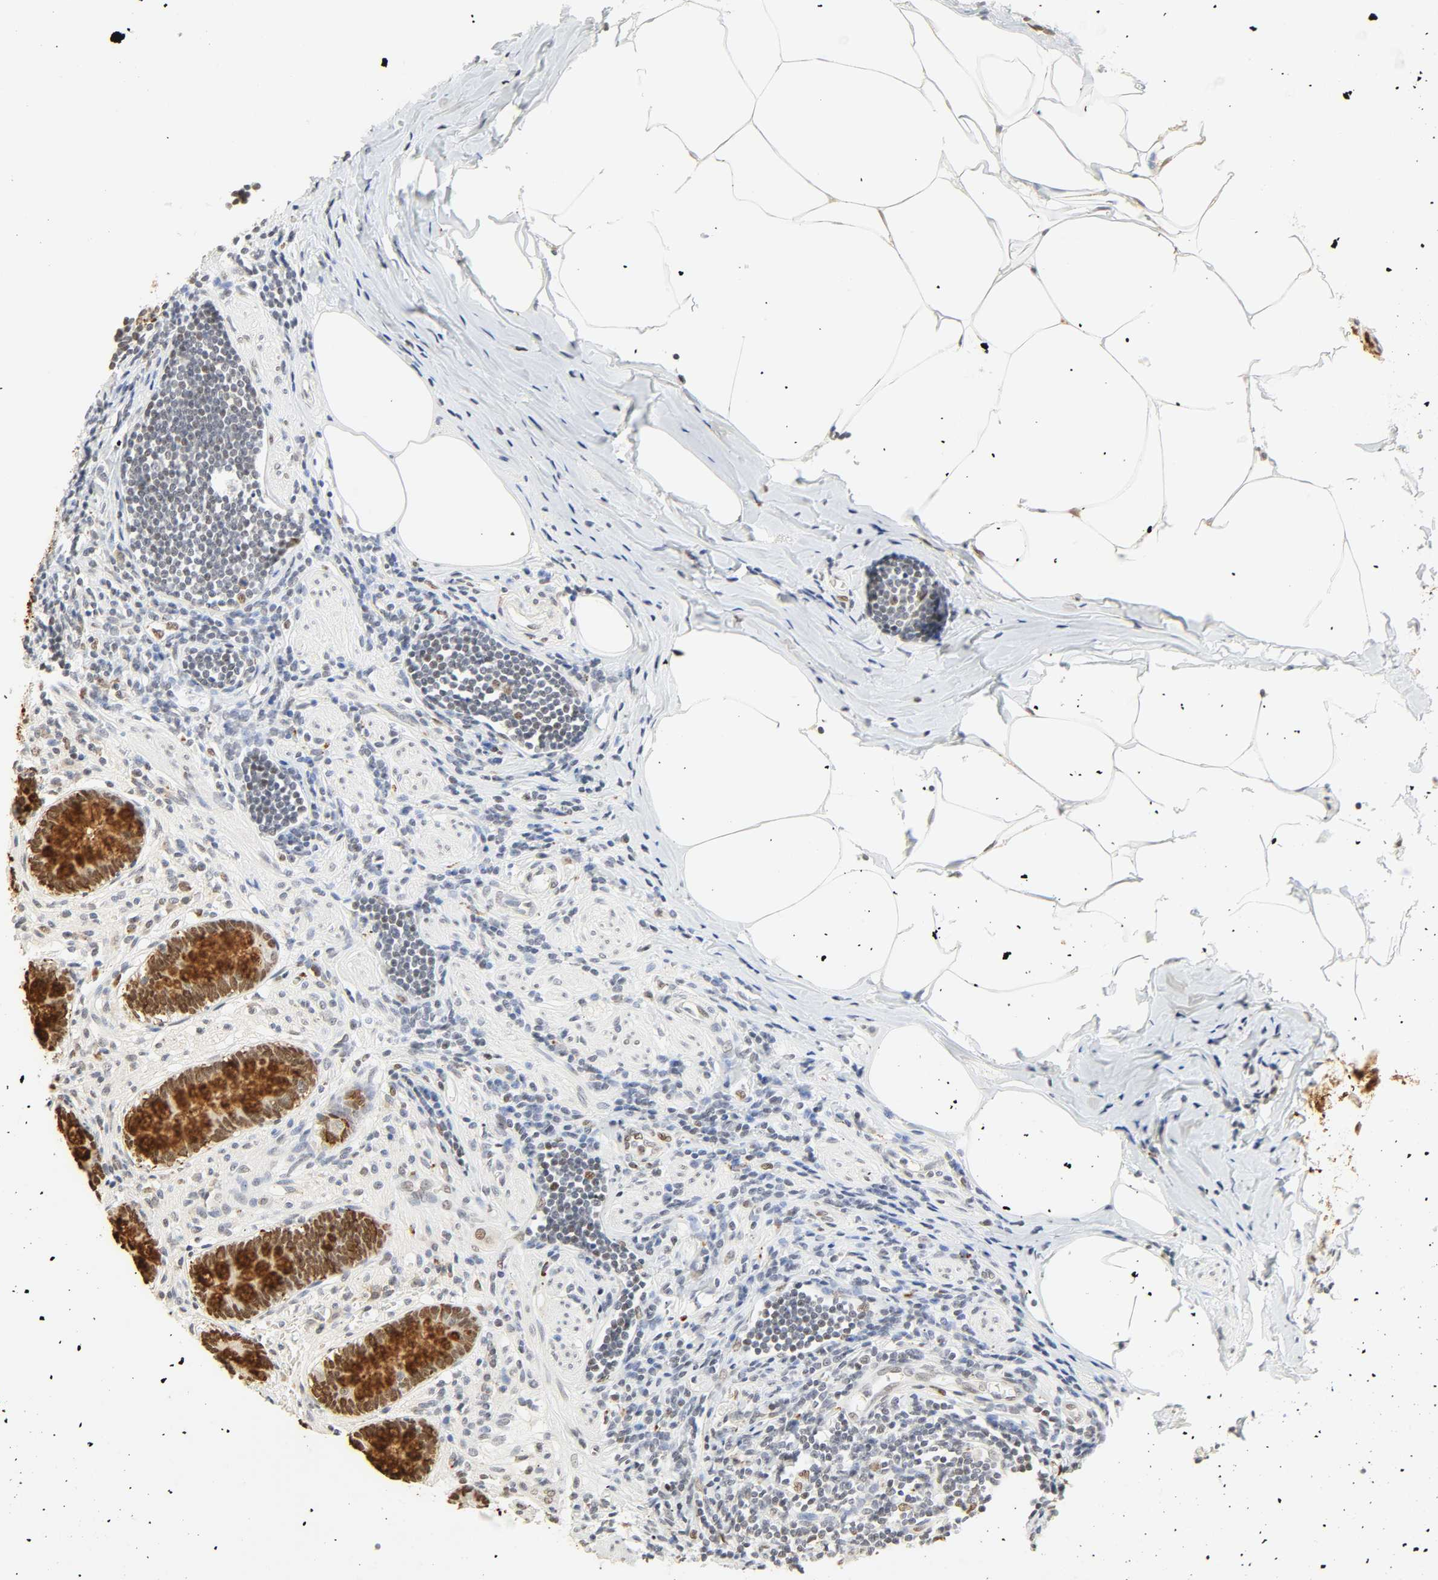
{"staining": {"intensity": "strong", "quantity": ">75%", "location": "nuclear"}, "tissue": "appendix", "cell_type": "Glandular cells", "image_type": "normal", "snomed": [{"axis": "morphology", "description": "Normal tissue, NOS"}, {"axis": "topography", "description": "Appendix"}], "caption": "IHC of unremarkable human appendix displays high levels of strong nuclear positivity in about >75% of glandular cells. Immunohistochemistry stains the protein of interest in brown and the nuclei are stained blue.", "gene": "DAZAP1", "patient": {"sex": "female", "age": 50}}